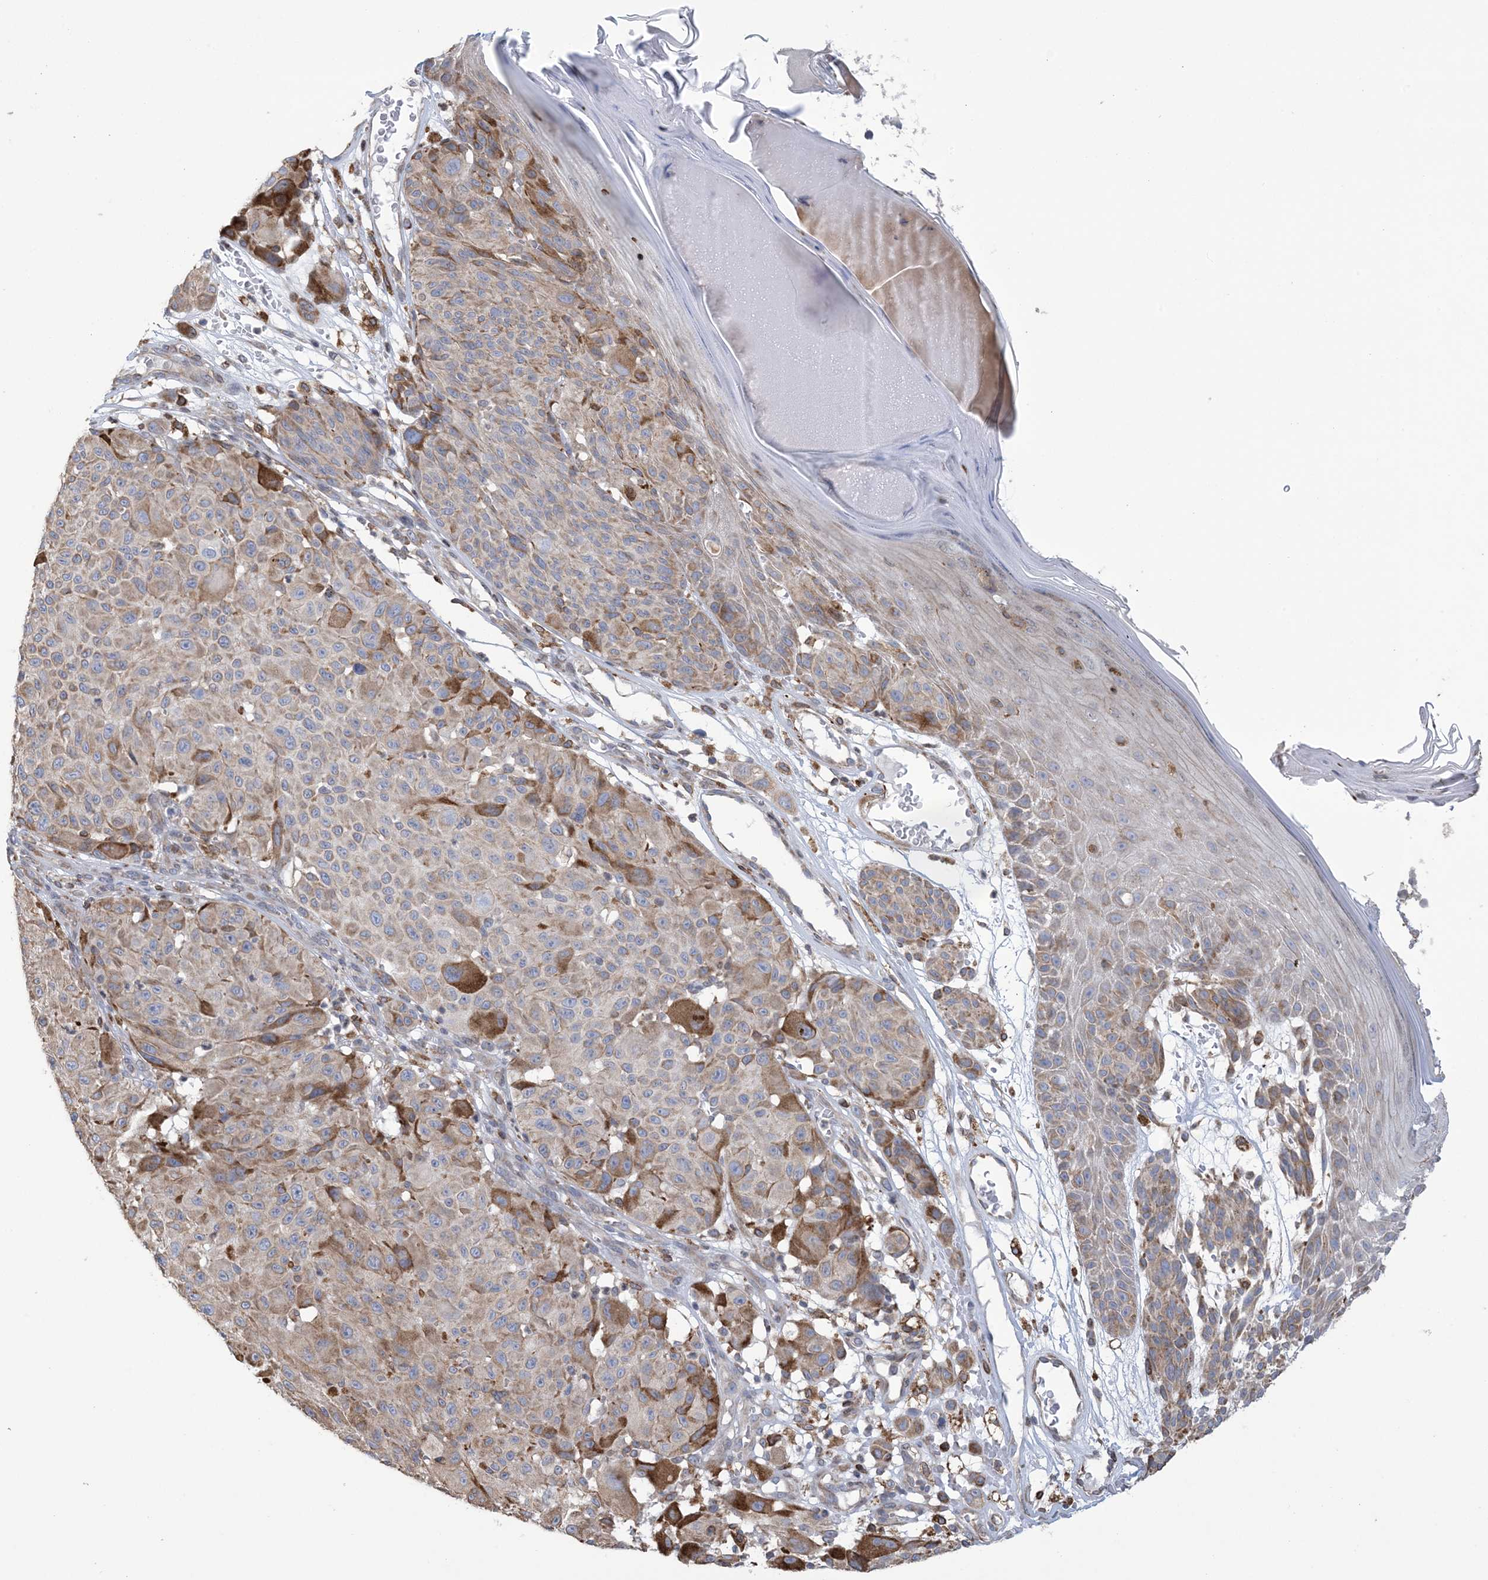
{"staining": {"intensity": "moderate", "quantity": ">75%", "location": "cytoplasmic/membranous"}, "tissue": "melanoma", "cell_type": "Tumor cells", "image_type": "cancer", "snomed": [{"axis": "morphology", "description": "Malignant melanoma, NOS"}, {"axis": "topography", "description": "Skin"}], "caption": "Protein staining exhibits moderate cytoplasmic/membranous staining in about >75% of tumor cells in melanoma.", "gene": "SHANK1", "patient": {"sex": "male", "age": 83}}